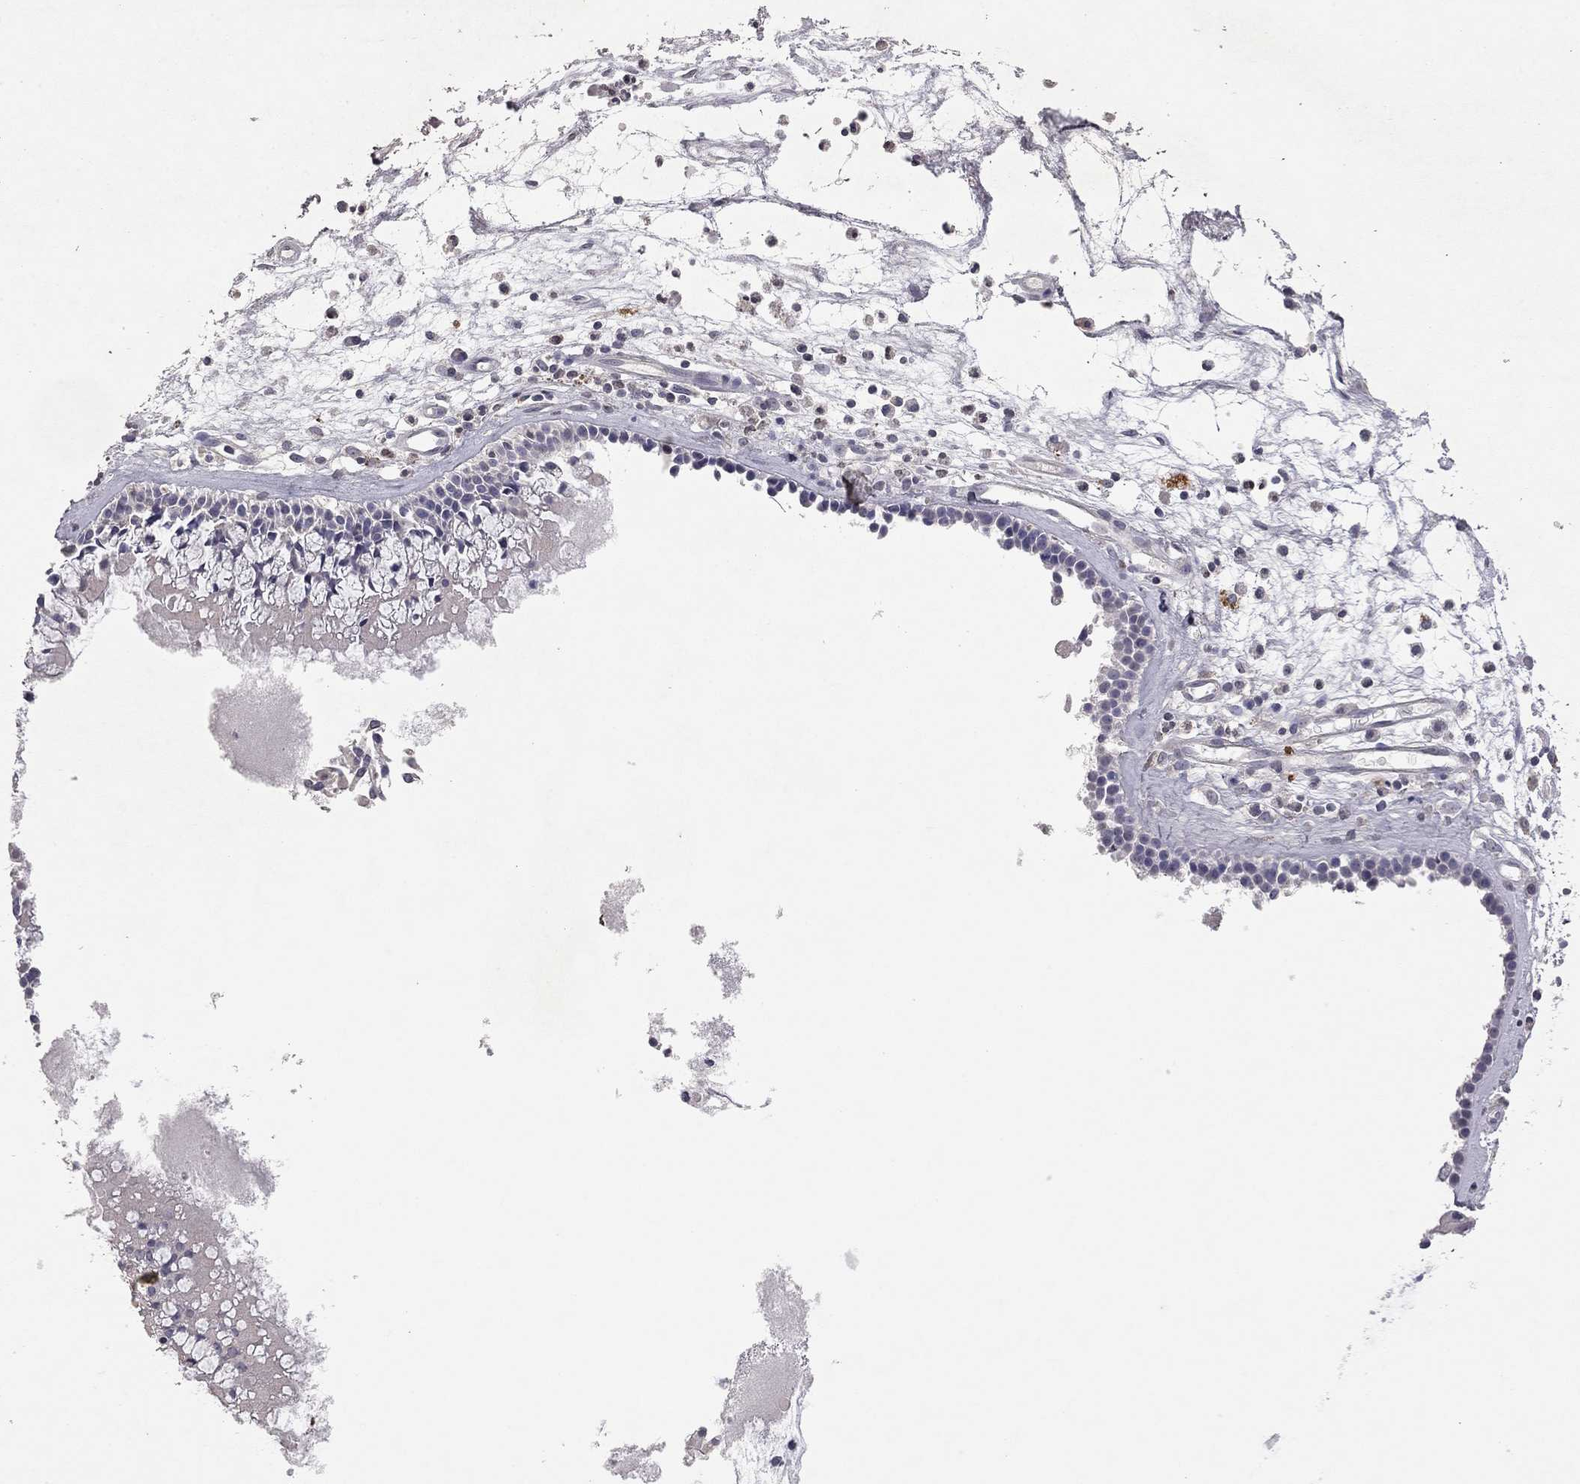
{"staining": {"intensity": "negative", "quantity": "none", "location": "none"}, "tissue": "nasopharynx", "cell_type": "Respiratory epithelial cells", "image_type": "normal", "snomed": [{"axis": "morphology", "description": "Normal tissue, NOS"}, {"axis": "topography", "description": "Nasopharynx"}], "caption": "There is no significant expression in respiratory epithelial cells of nasopharynx.", "gene": "SYT12", "patient": {"sex": "female", "age": 47}}